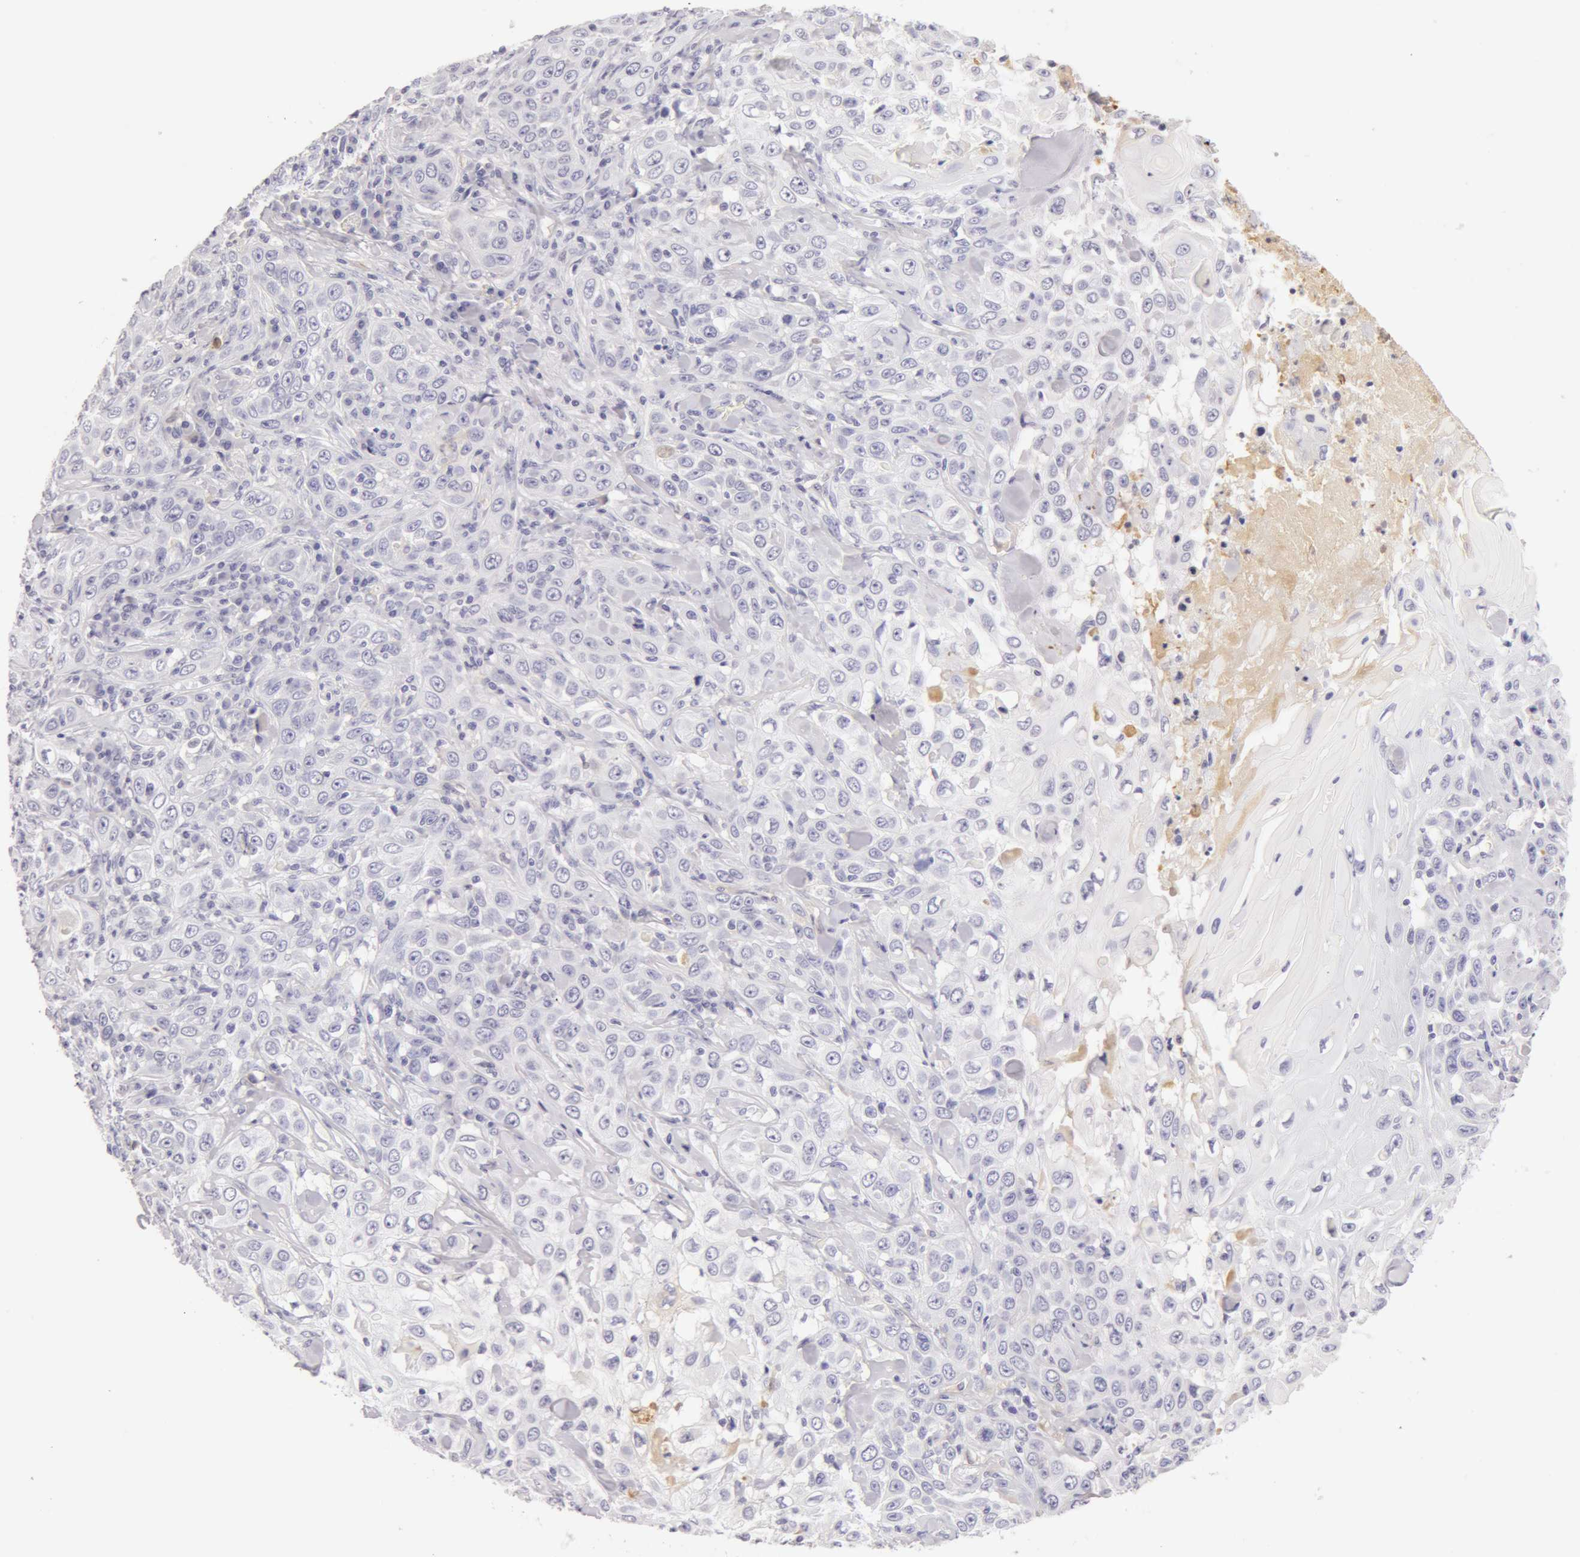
{"staining": {"intensity": "negative", "quantity": "none", "location": "none"}, "tissue": "skin cancer", "cell_type": "Tumor cells", "image_type": "cancer", "snomed": [{"axis": "morphology", "description": "Squamous cell carcinoma, NOS"}, {"axis": "topography", "description": "Skin"}], "caption": "Micrograph shows no protein staining in tumor cells of skin squamous cell carcinoma tissue.", "gene": "AHSG", "patient": {"sex": "male", "age": 84}}